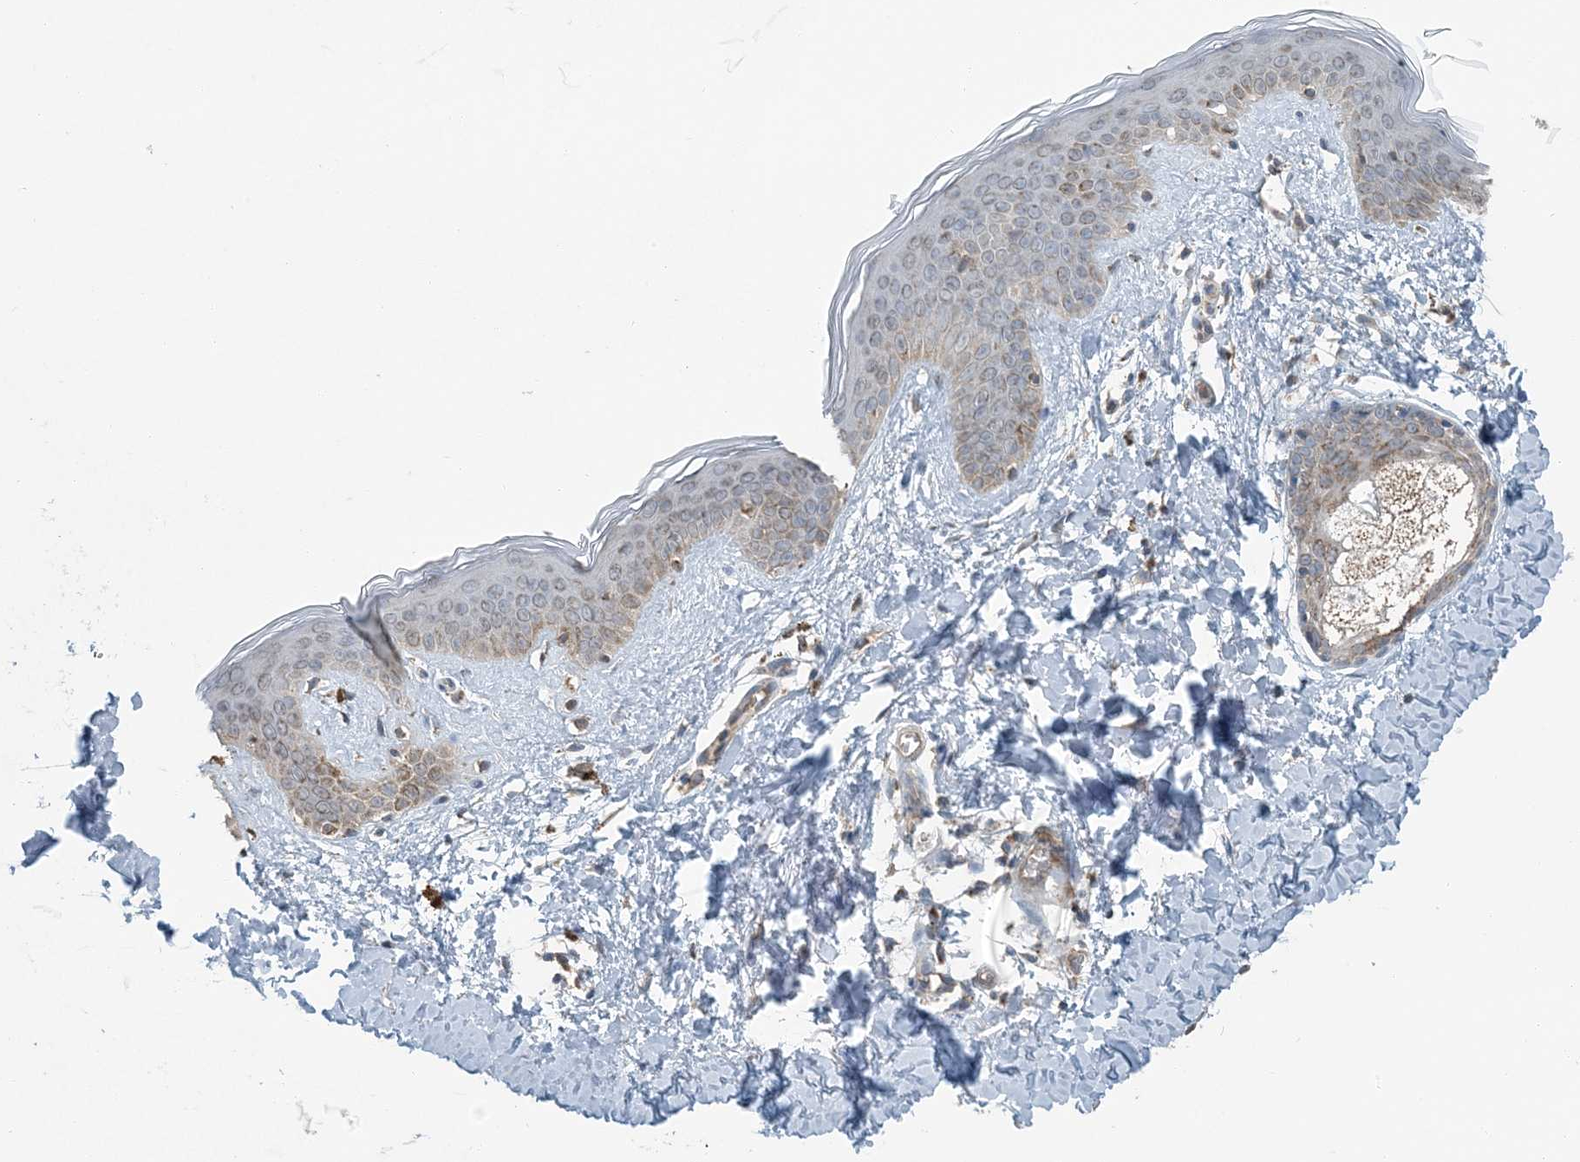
{"staining": {"intensity": "negative", "quantity": "none", "location": "none"}, "tissue": "skin", "cell_type": "Fibroblasts", "image_type": "normal", "snomed": [{"axis": "morphology", "description": "Normal tissue, NOS"}, {"axis": "topography", "description": "Skin"}], "caption": "This image is of benign skin stained with immunohistochemistry (IHC) to label a protein in brown with the nuclei are counter-stained blue. There is no staining in fibroblasts.", "gene": "PILRB", "patient": {"sex": "female", "age": 46}}